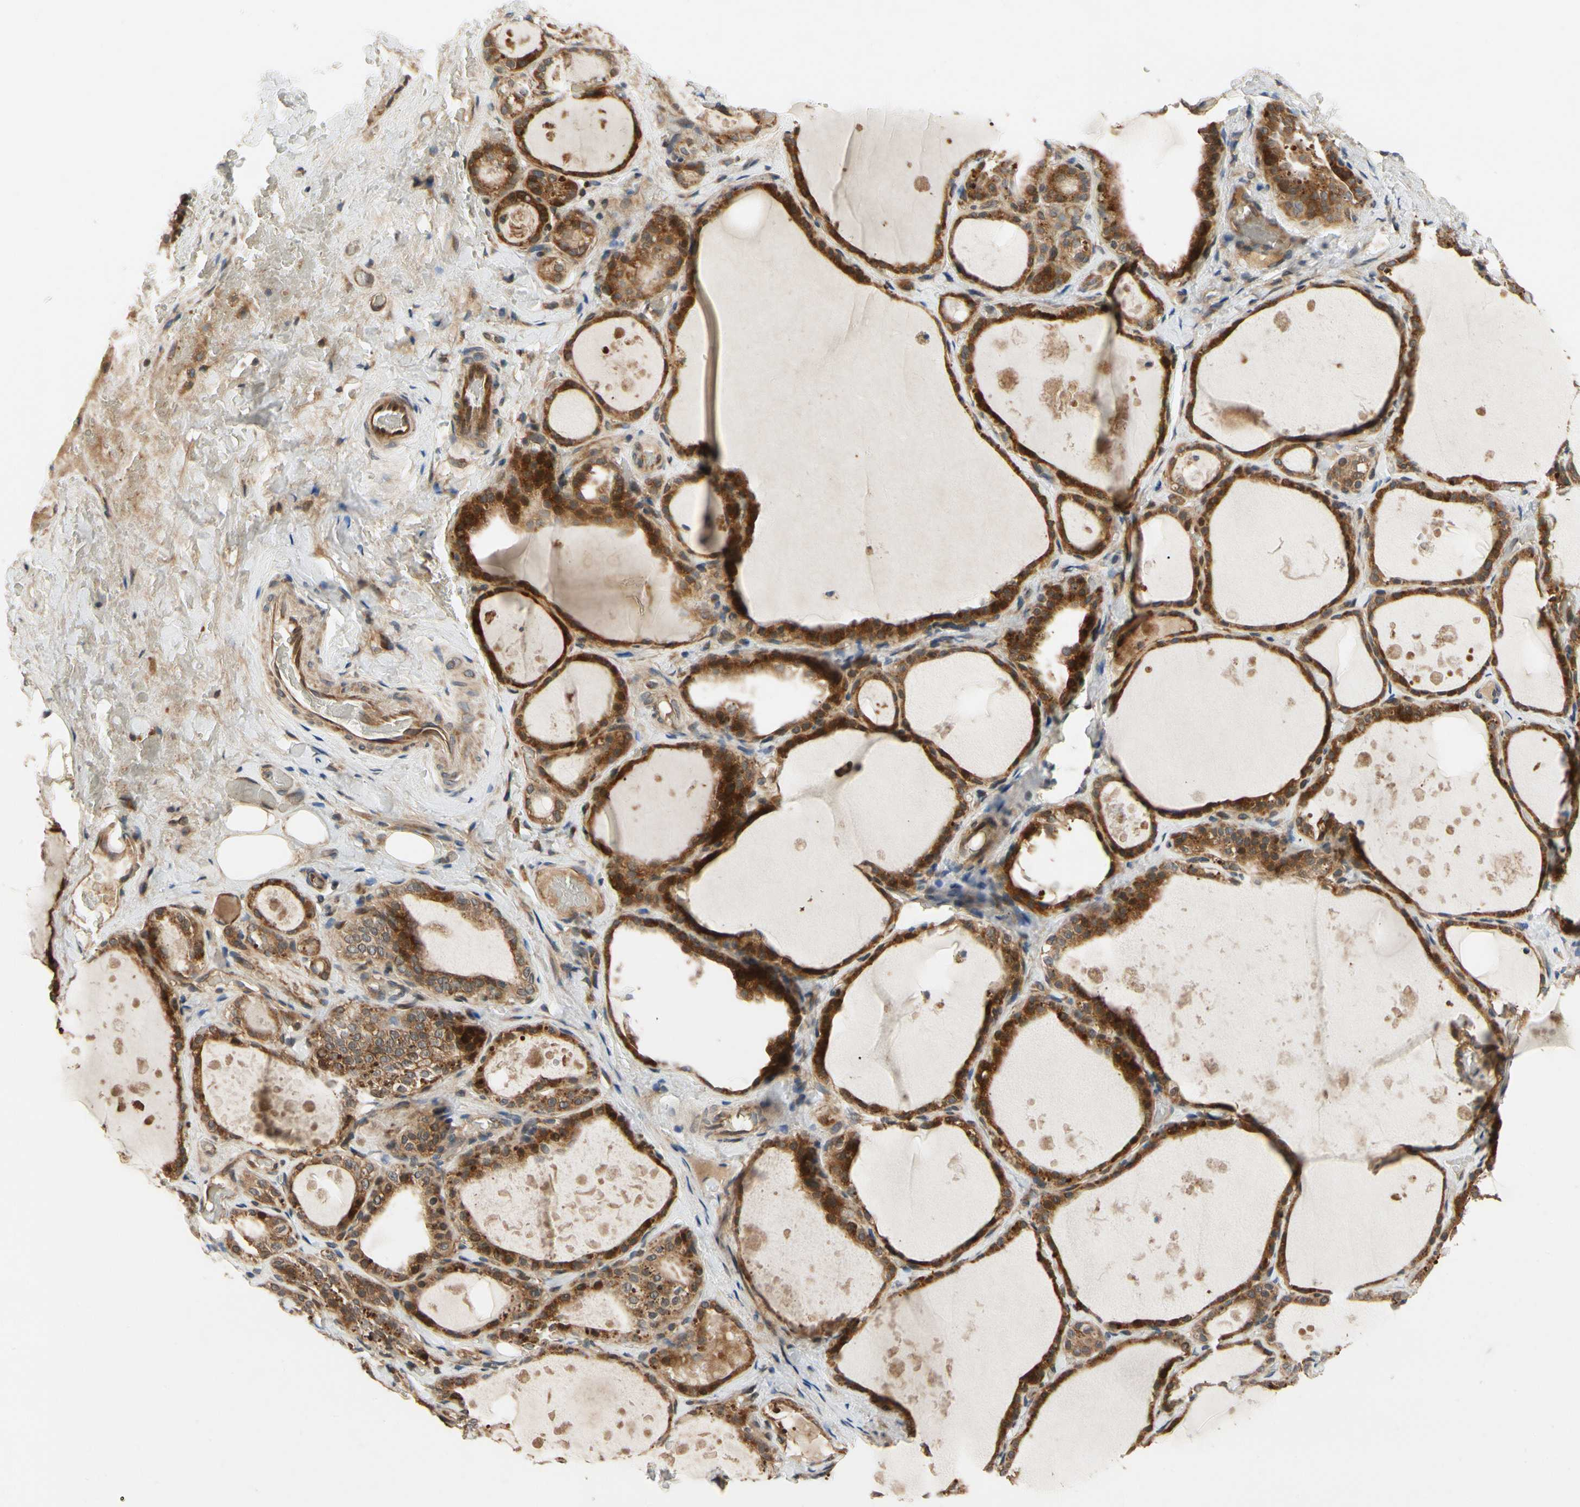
{"staining": {"intensity": "strong", "quantity": ">75%", "location": "cytoplasmic/membranous"}, "tissue": "thyroid gland", "cell_type": "Glandular cells", "image_type": "normal", "snomed": [{"axis": "morphology", "description": "Normal tissue, NOS"}, {"axis": "topography", "description": "Thyroid gland"}], "caption": "Protein staining by IHC displays strong cytoplasmic/membranous positivity in approximately >75% of glandular cells in normal thyroid gland.", "gene": "TDRP", "patient": {"sex": "male", "age": 61}}